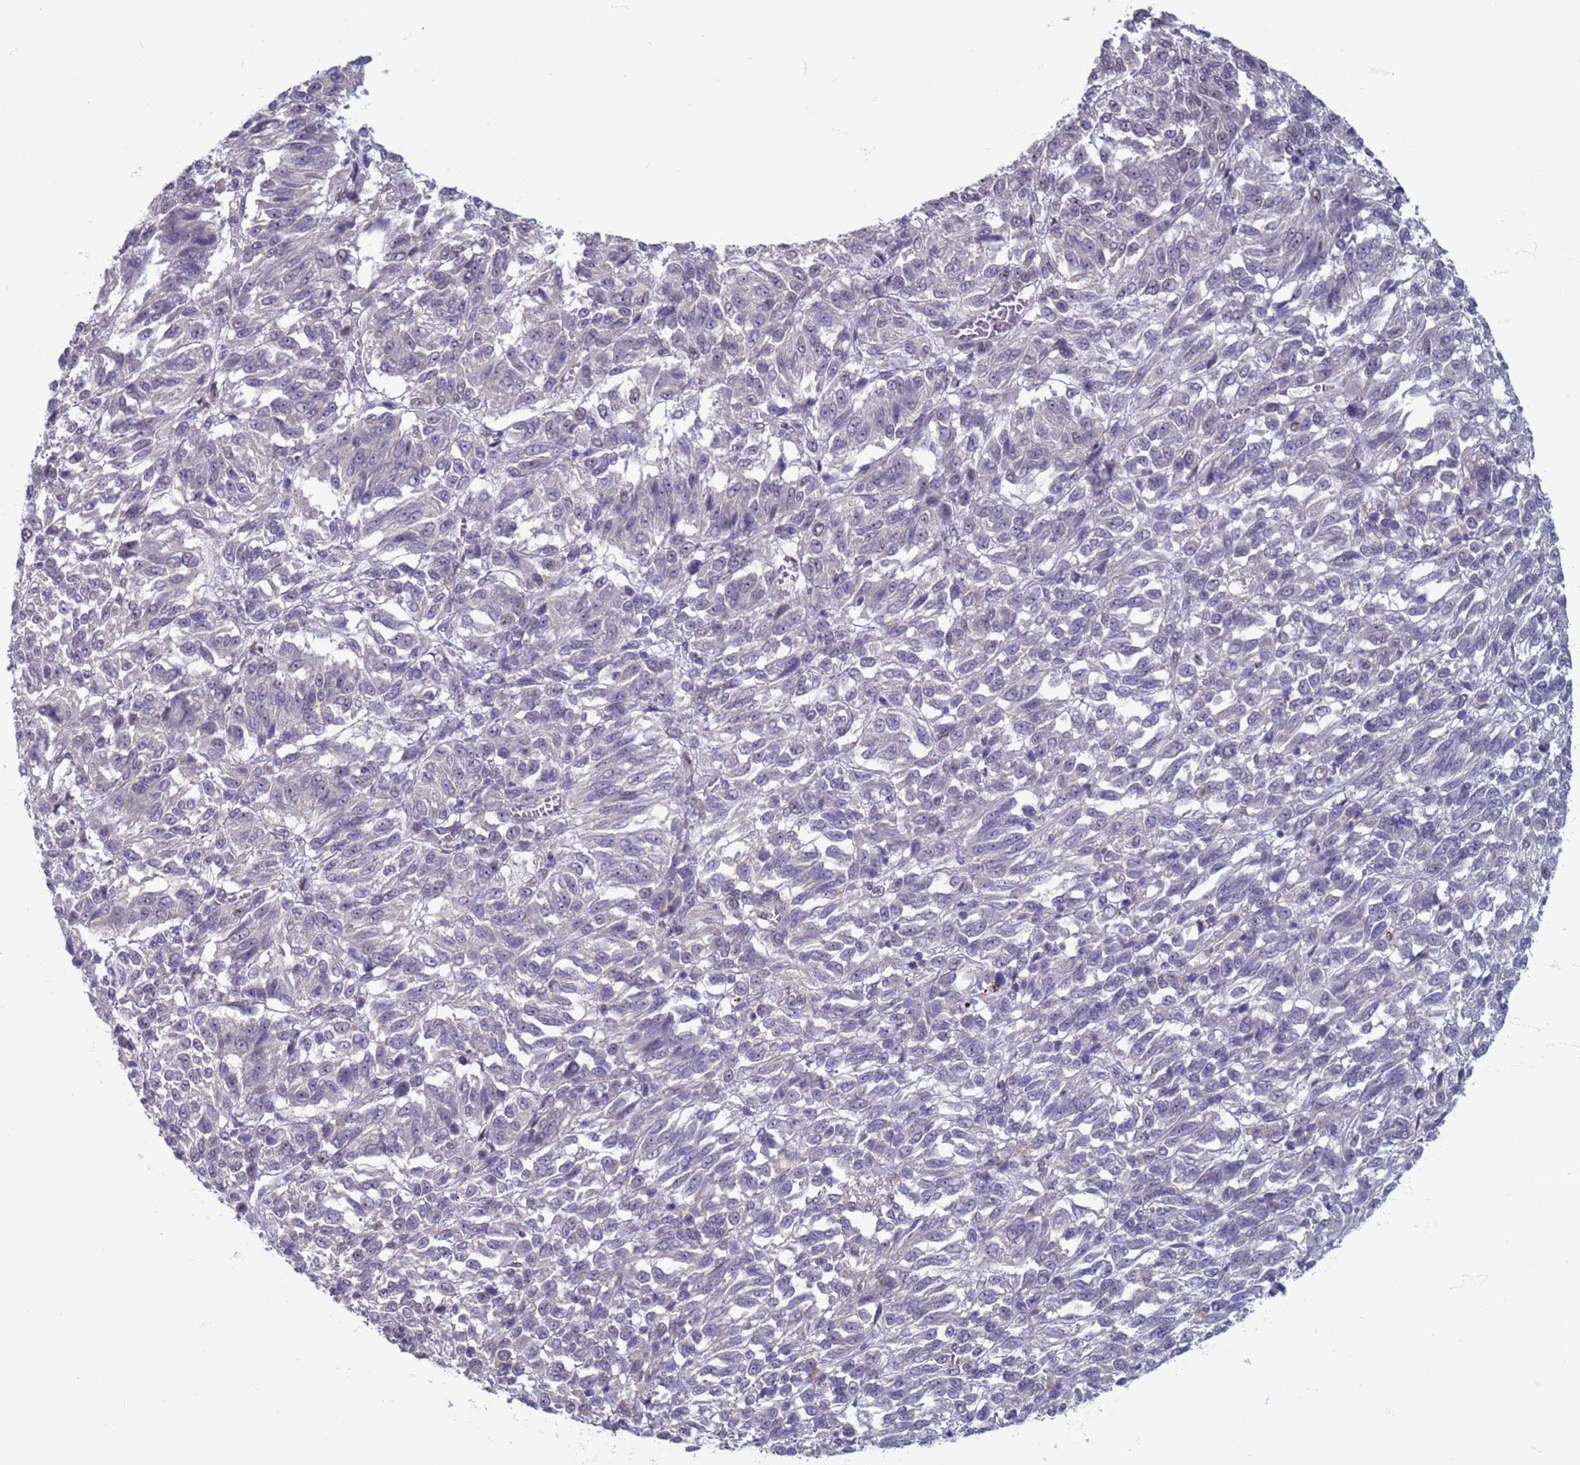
{"staining": {"intensity": "negative", "quantity": "none", "location": "none"}, "tissue": "melanoma", "cell_type": "Tumor cells", "image_type": "cancer", "snomed": [{"axis": "morphology", "description": "Malignant melanoma, Metastatic site"}, {"axis": "topography", "description": "Lung"}], "caption": "Immunohistochemical staining of melanoma displays no significant expression in tumor cells.", "gene": "SAE1", "patient": {"sex": "male", "age": 64}}